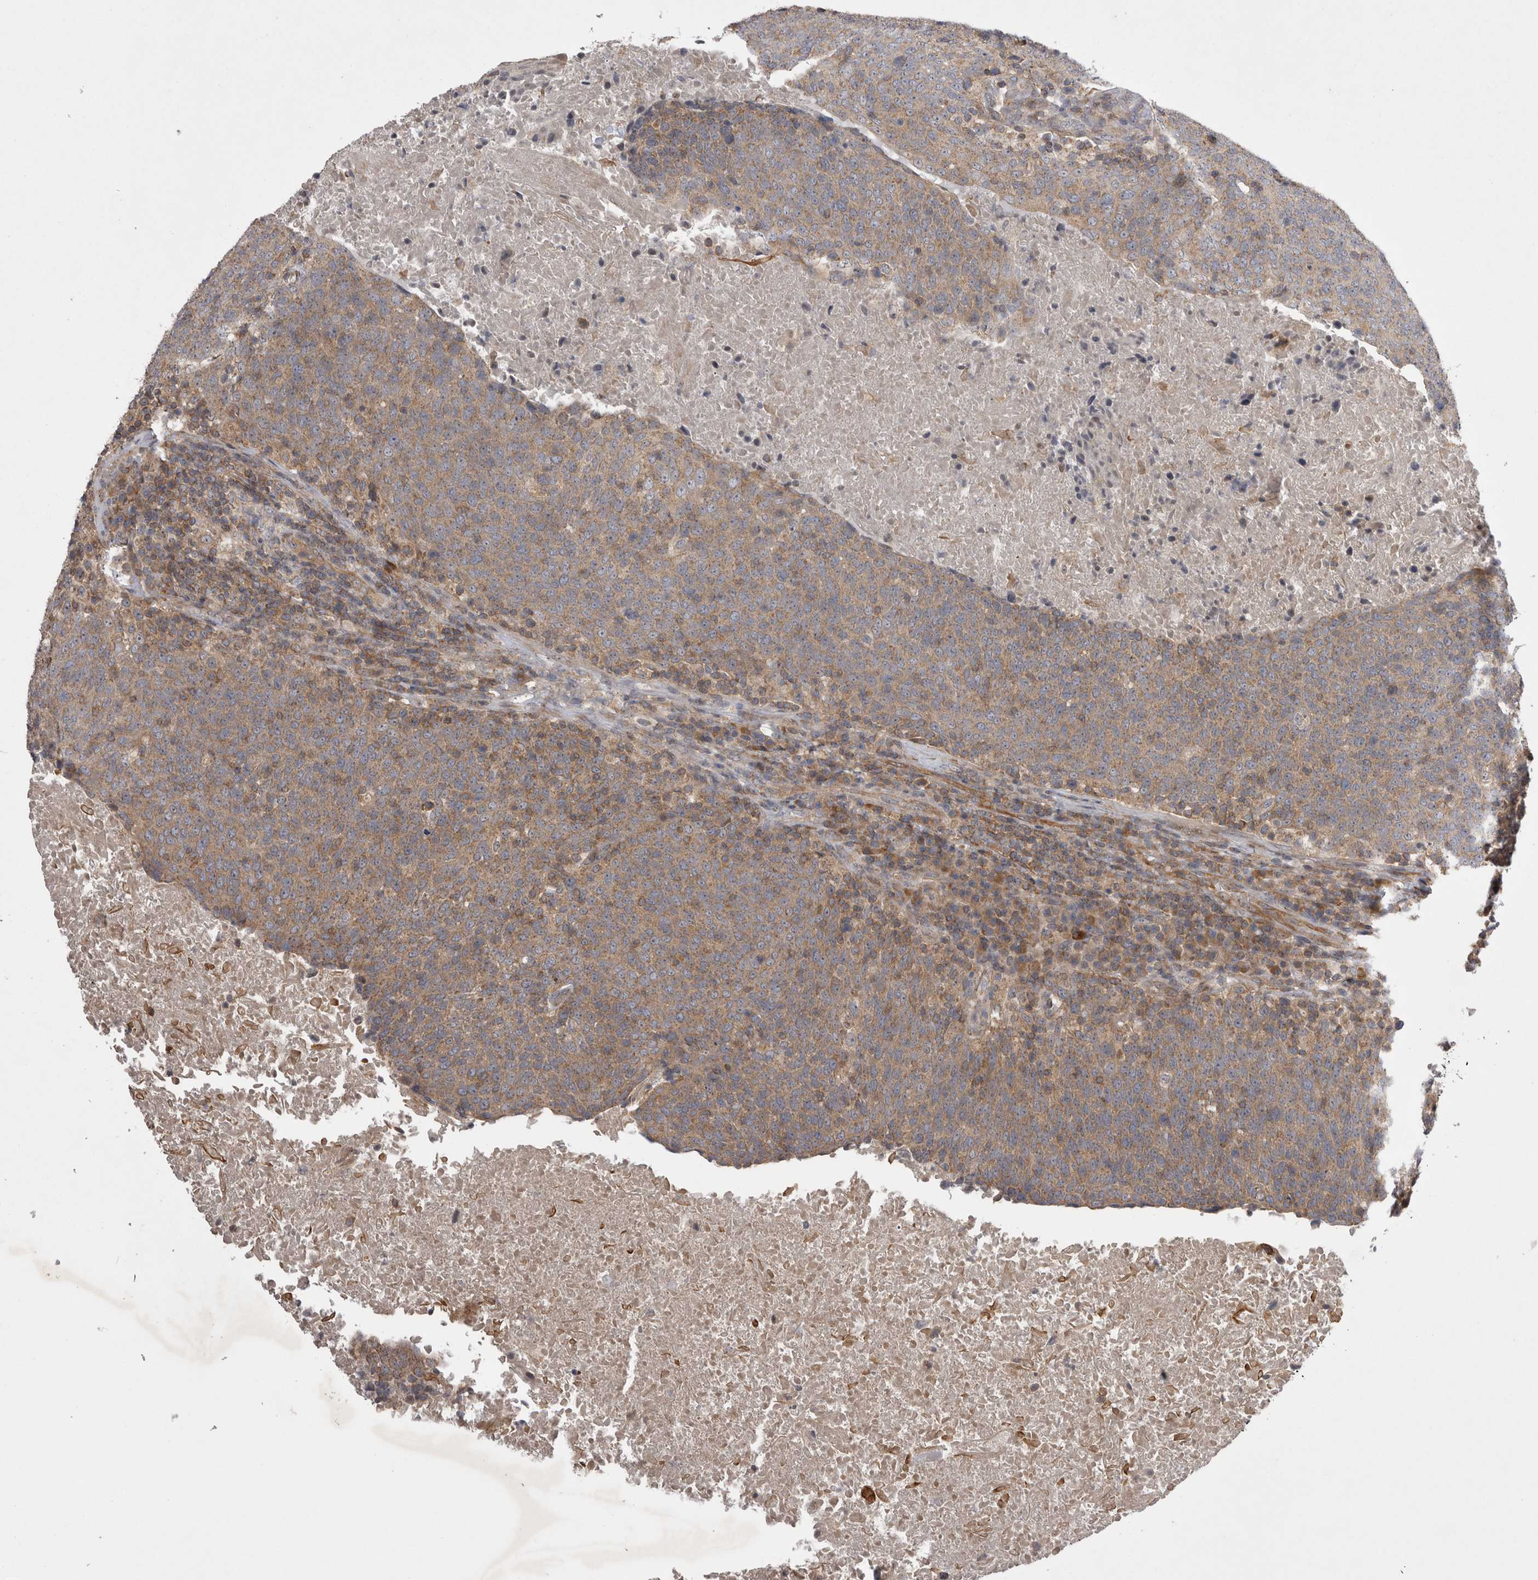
{"staining": {"intensity": "moderate", "quantity": ">75%", "location": "cytoplasmic/membranous"}, "tissue": "head and neck cancer", "cell_type": "Tumor cells", "image_type": "cancer", "snomed": [{"axis": "morphology", "description": "Squamous cell carcinoma, NOS"}, {"axis": "morphology", "description": "Squamous cell carcinoma, metastatic, NOS"}, {"axis": "topography", "description": "Lymph node"}, {"axis": "topography", "description": "Head-Neck"}], "caption": "Protein analysis of head and neck cancer (metastatic squamous cell carcinoma) tissue exhibits moderate cytoplasmic/membranous staining in approximately >75% of tumor cells. (Brightfield microscopy of DAB IHC at high magnification).", "gene": "TSPOAP1", "patient": {"sex": "male", "age": 62}}